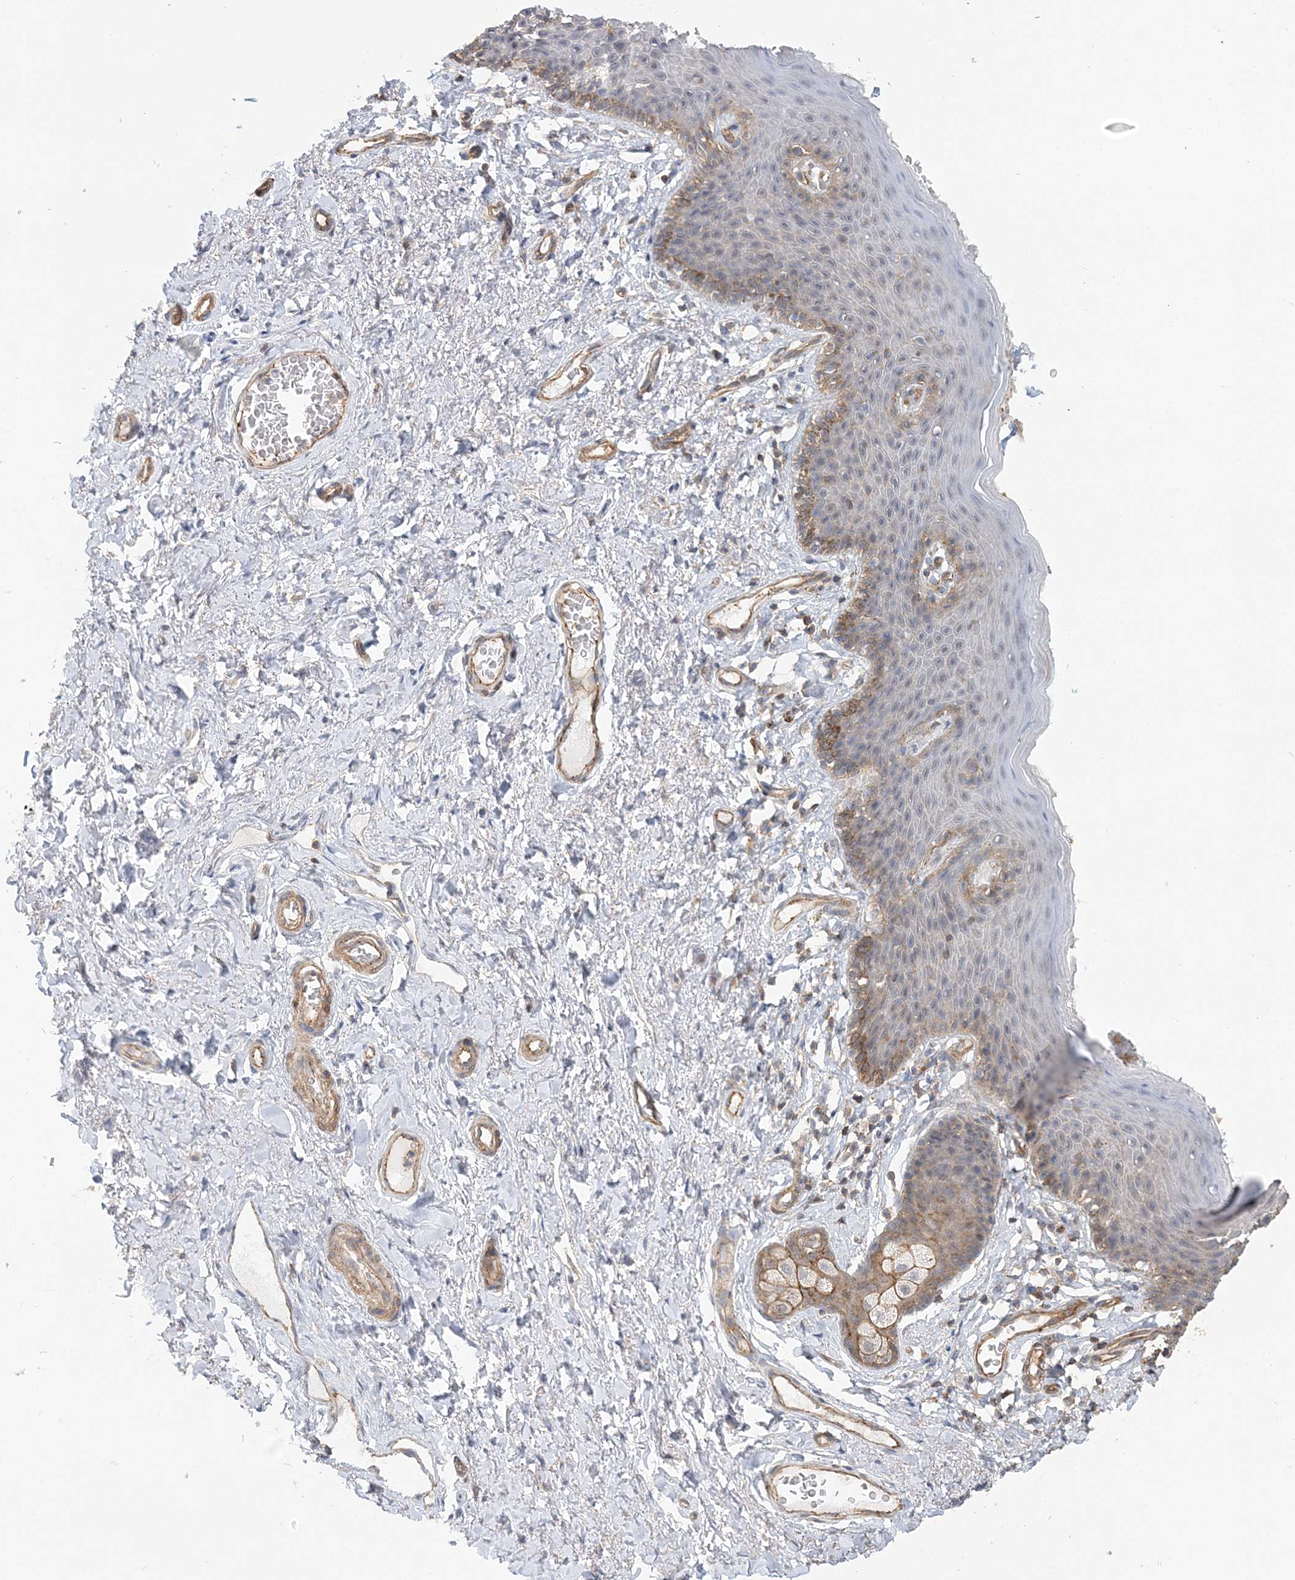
{"staining": {"intensity": "weak", "quantity": "<25%", "location": "cytoplasmic/membranous"}, "tissue": "skin", "cell_type": "Epidermal cells", "image_type": "normal", "snomed": [{"axis": "morphology", "description": "Normal tissue, NOS"}, {"axis": "topography", "description": "Vulva"}], "caption": "A micrograph of human skin is negative for staining in epidermal cells. The staining is performed using DAB (3,3'-diaminobenzidine) brown chromogen with nuclei counter-stained in using hematoxylin.", "gene": "MAT2B", "patient": {"sex": "female", "age": 66}}